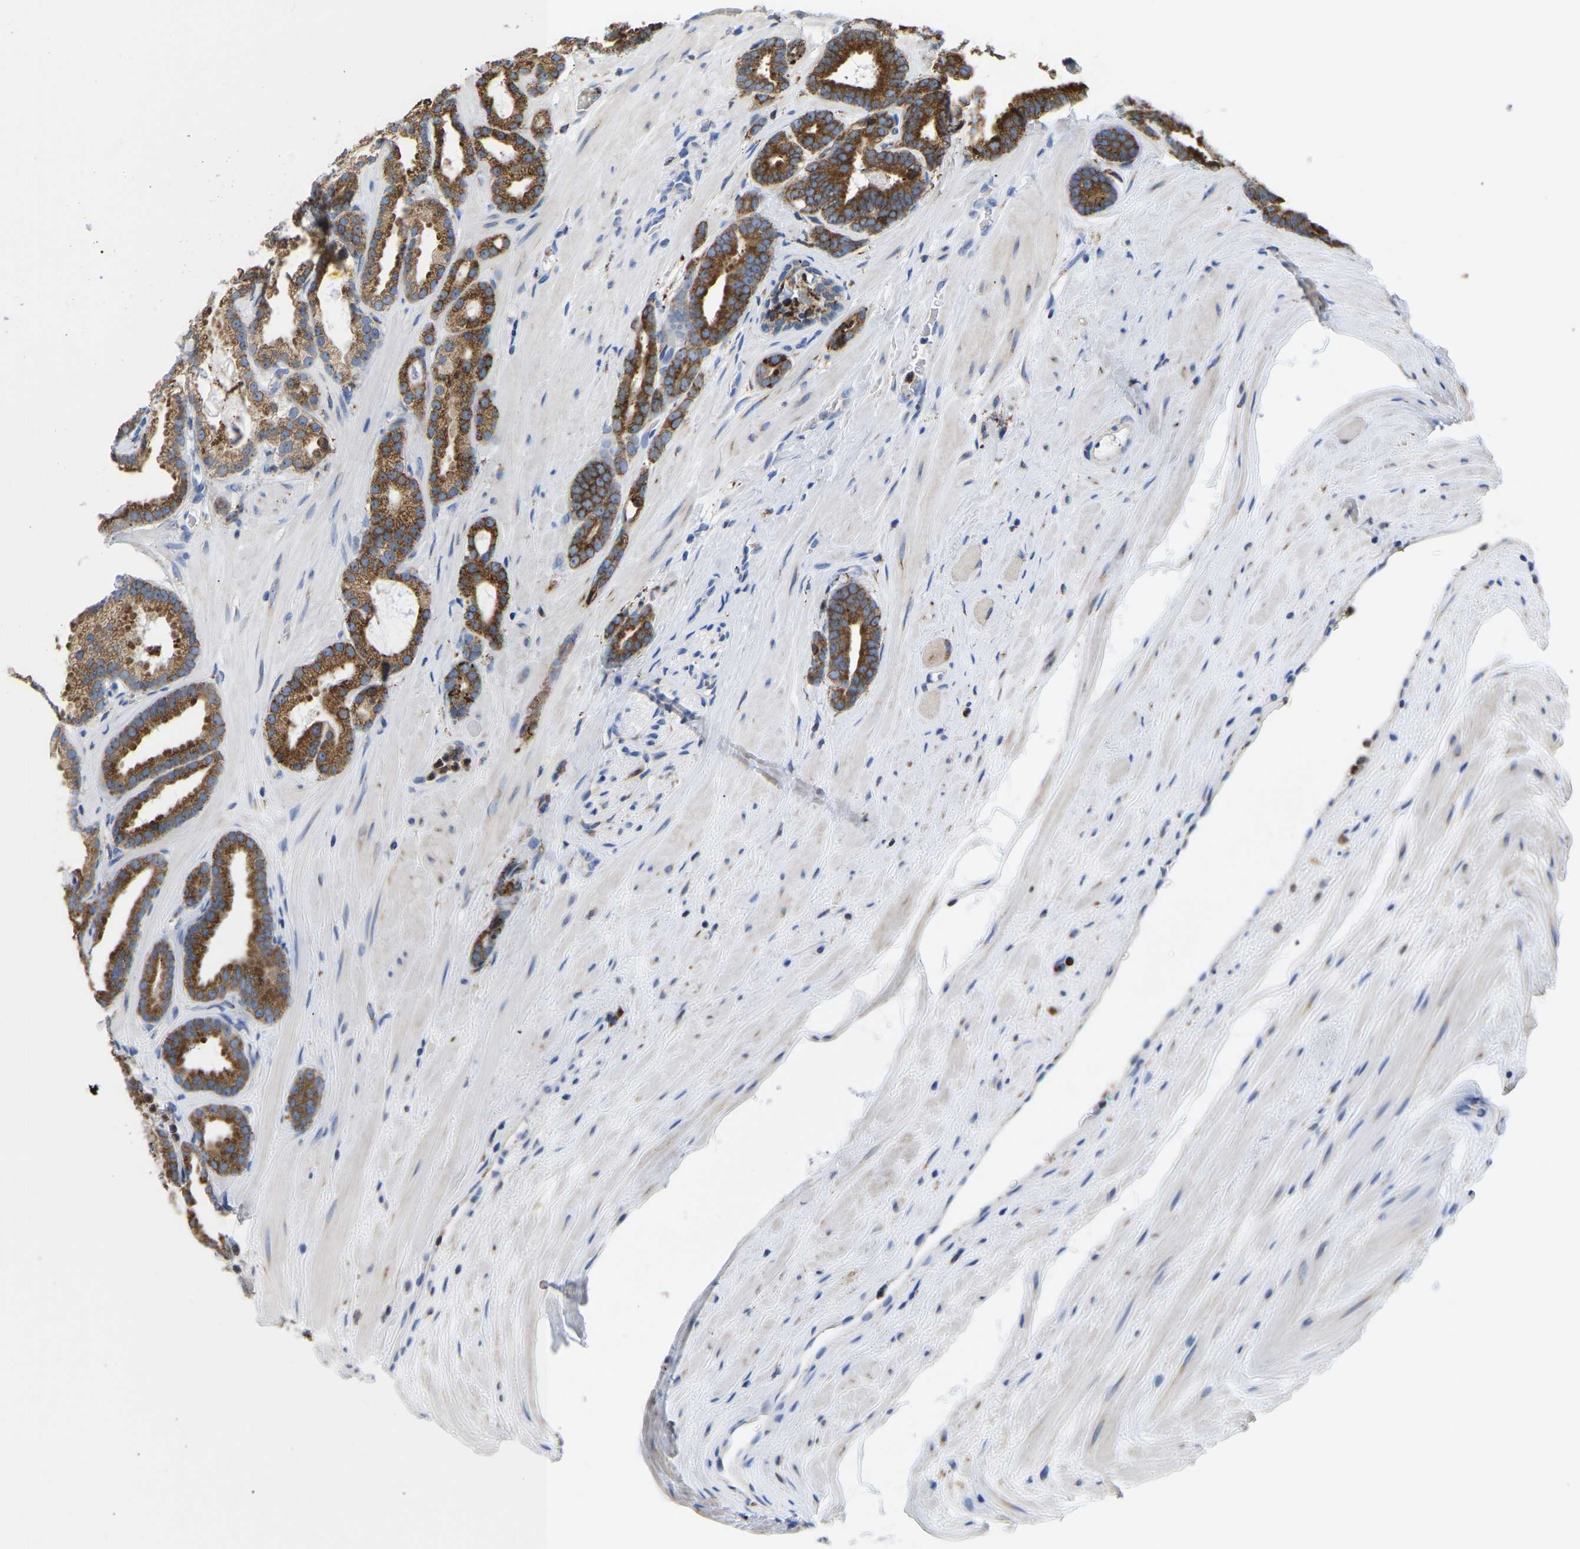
{"staining": {"intensity": "strong", "quantity": ">75%", "location": "cytoplasmic/membranous"}, "tissue": "prostate cancer", "cell_type": "Tumor cells", "image_type": "cancer", "snomed": [{"axis": "morphology", "description": "Adenocarcinoma, High grade"}, {"axis": "topography", "description": "Prostate"}], "caption": "Human high-grade adenocarcinoma (prostate) stained for a protein (brown) displays strong cytoplasmic/membranous positive positivity in approximately >75% of tumor cells.", "gene": "P4HB", "patient": {"sex": "male", "age": 60}}